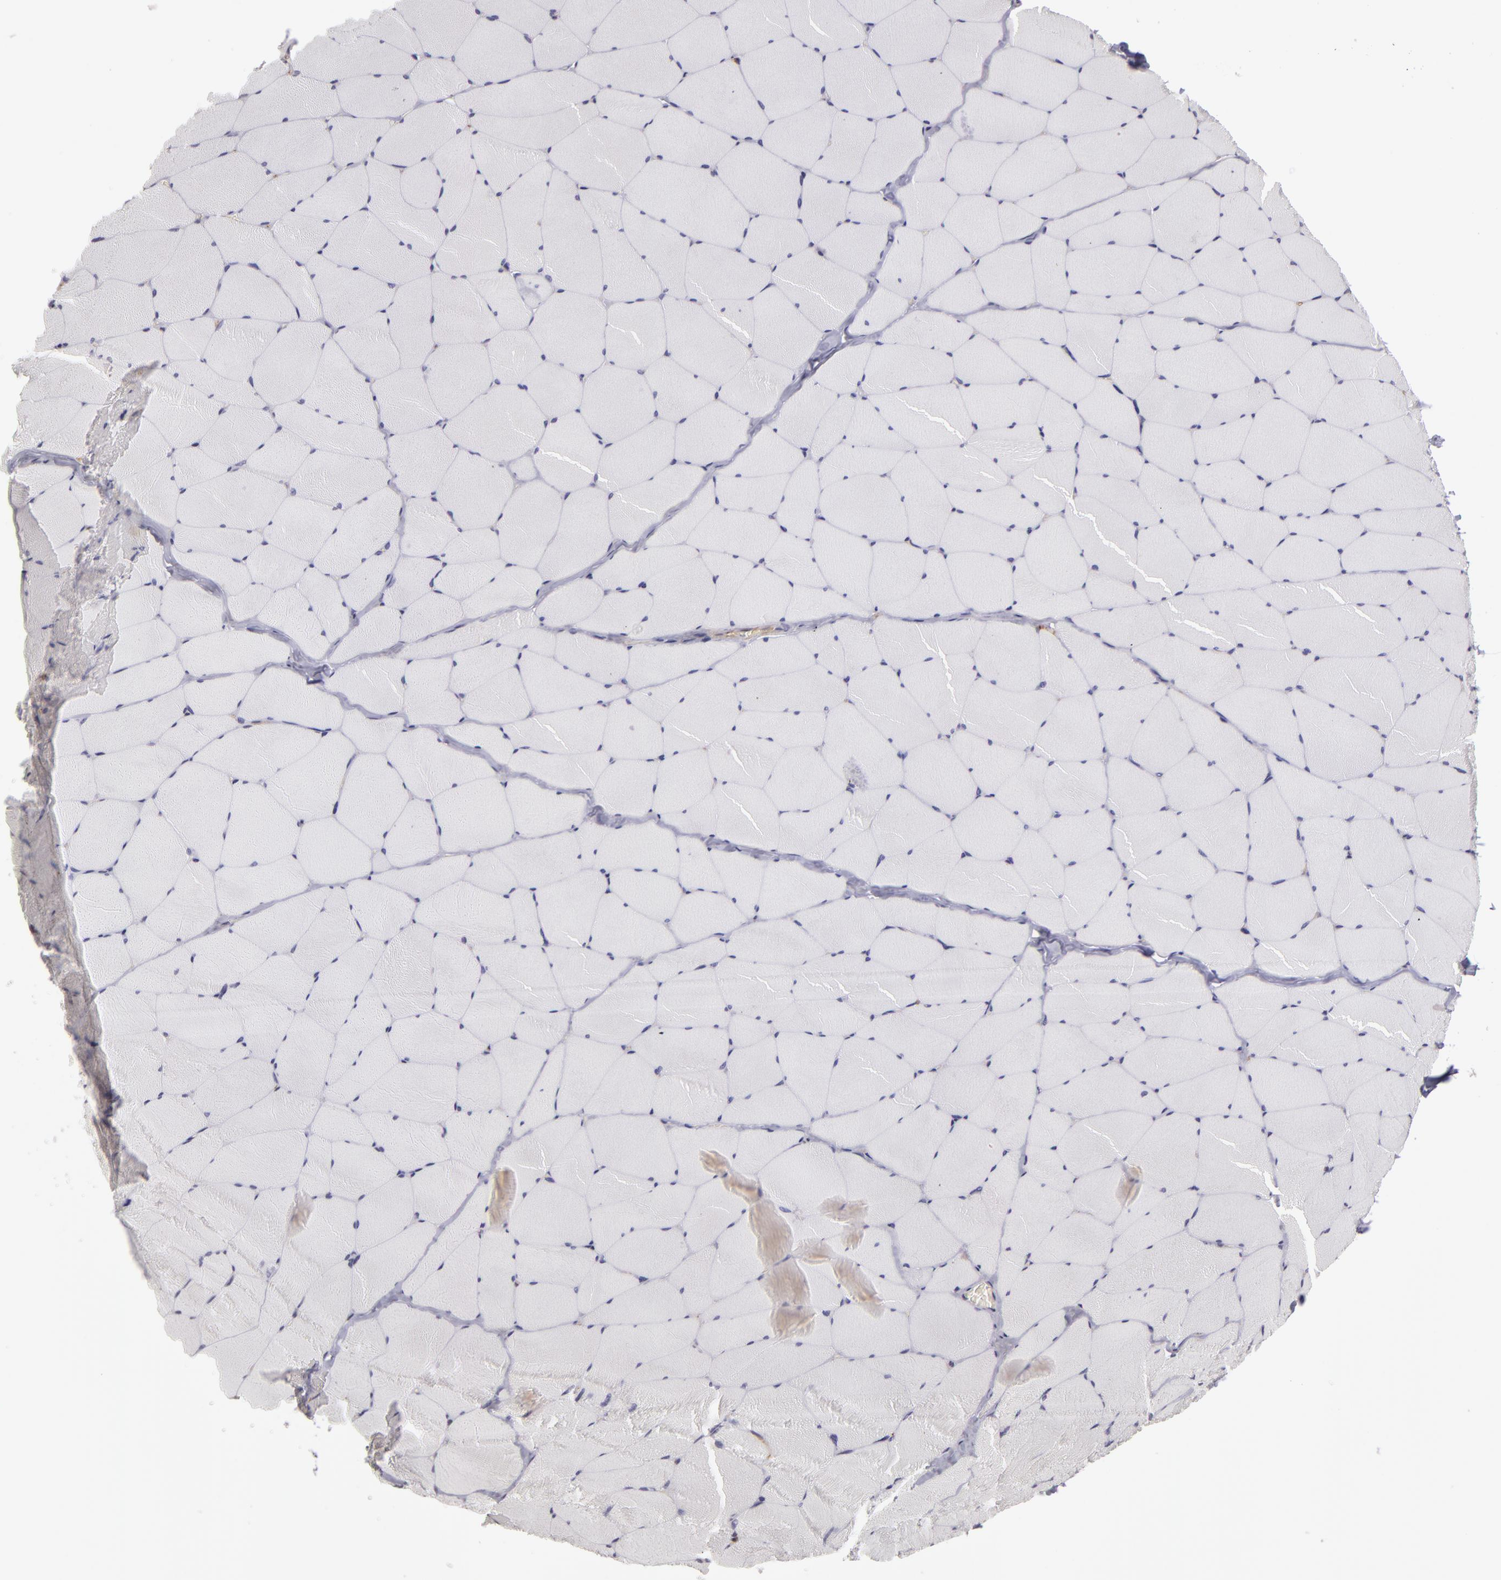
{"staining": {"intensity": "negative", "quantity": "none", "location": "none"}, "tissue": "skeletal muscle", "cell_type": "Myocytes", "image_type": "normal", "snomed": [{"axis": "morphology", "description": "Normal tissue, NOS"}, {"axis": "topography", "description": "Skeletal muscle"}, {"axis": "topography", "description": "Salivary gland"}], "caption": "This is an IHC image of benign human skeletal muscle. There is no positivity in myocytes.", "gene": "ZNF229", "patient": {"sex": "male", "age": 62}}